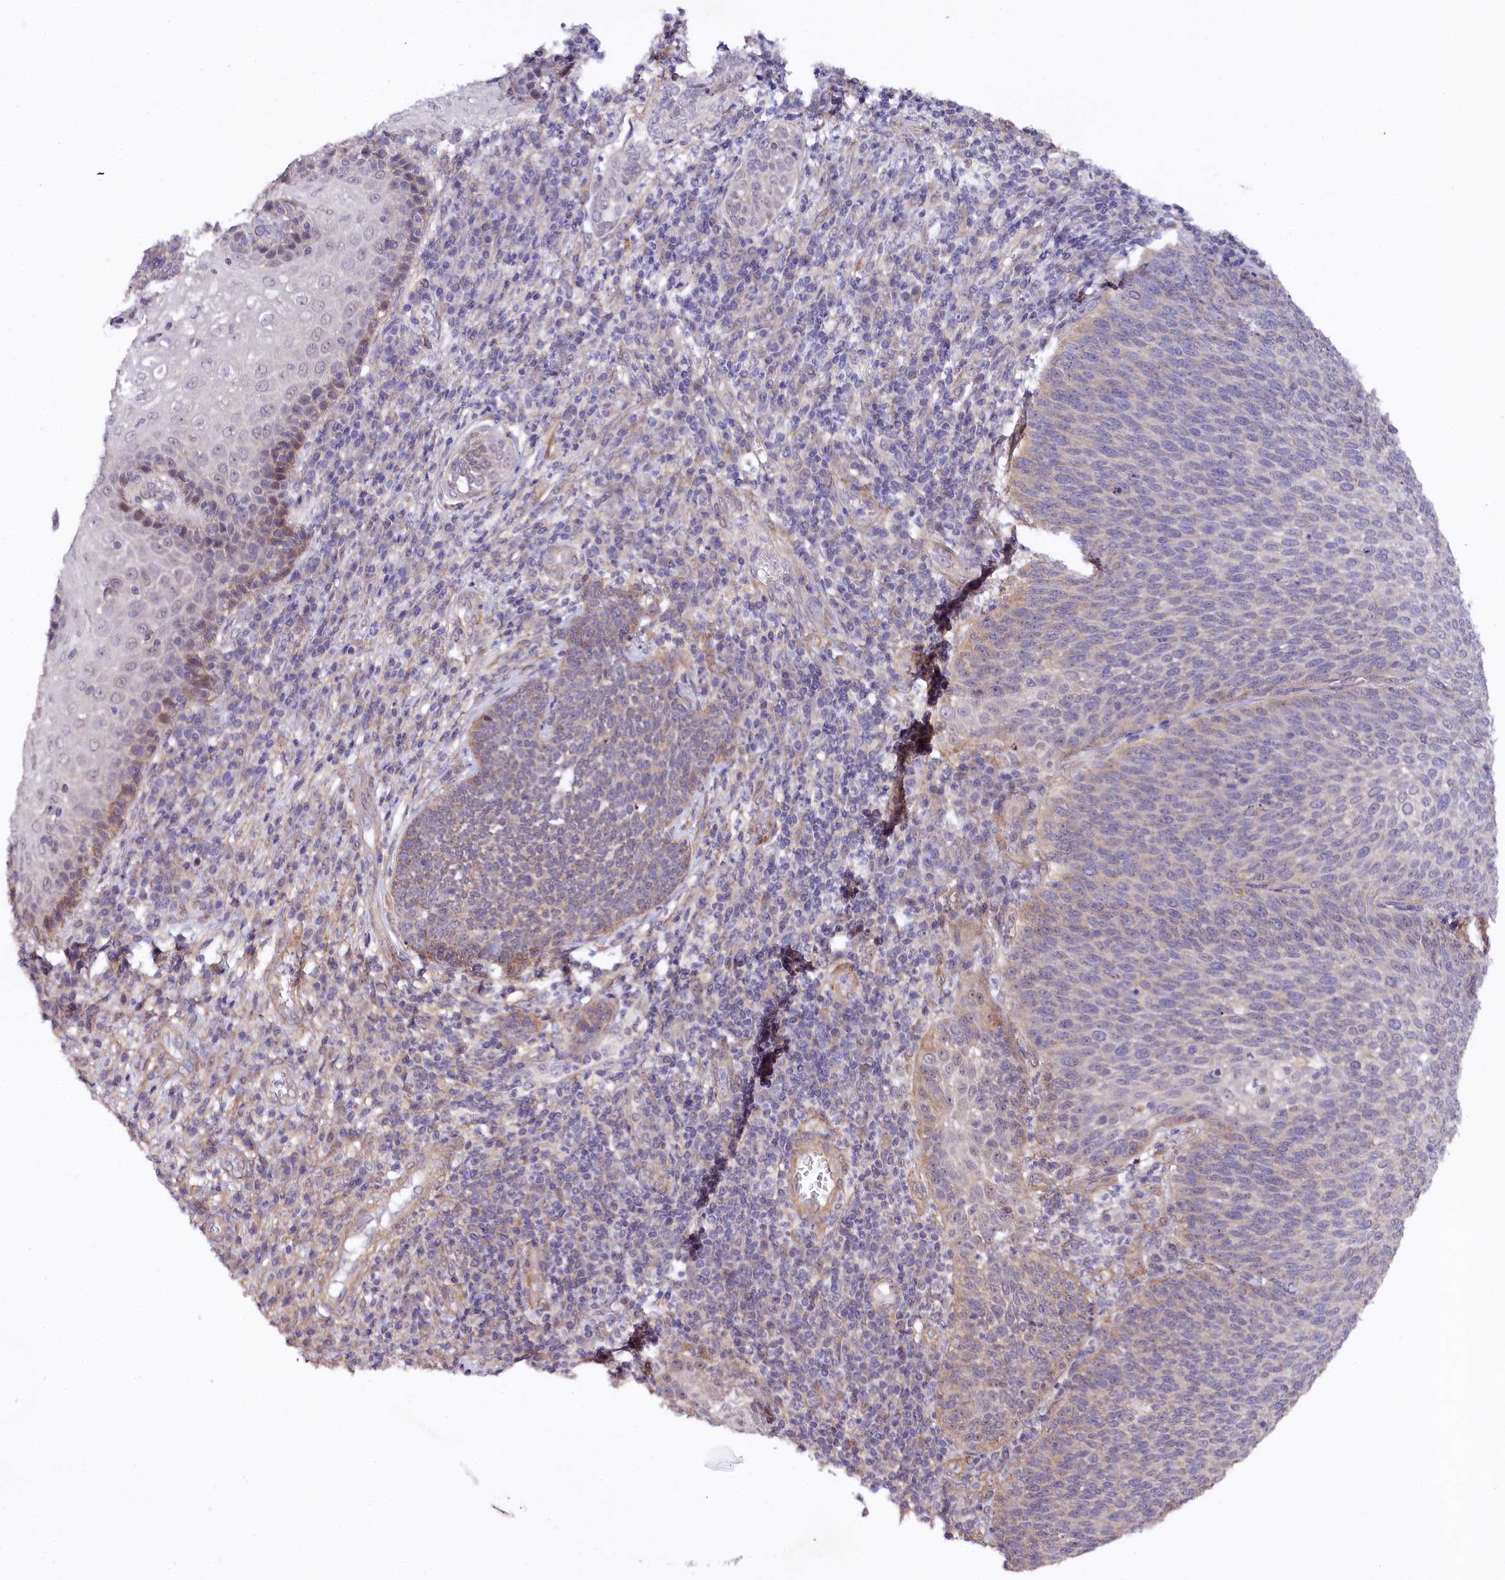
{"staining": {"intensity": "weak", "quantity": "<25%", "location": "cytoplasmic/membranous"}, "tissue": "cervical cancer", "cell_type": "Tumor cells", "image_type": "cancer", "snomed": [{"axis": "morphology", "description": "Squamous cell carcinoma, NOS"}, {"axis": "topography", "description": "Cervix"}], "caption": "Immunohistochemical staining of human cervical cancer (squamous cell carcinoma) displays no significant expression in tumor cells. (DAB (3,3'-diaminobenzidine) IHC with hematoxylin counter stain).", "gene": "PHLDB1", "patient": {"sex": "female", "age": 34}}